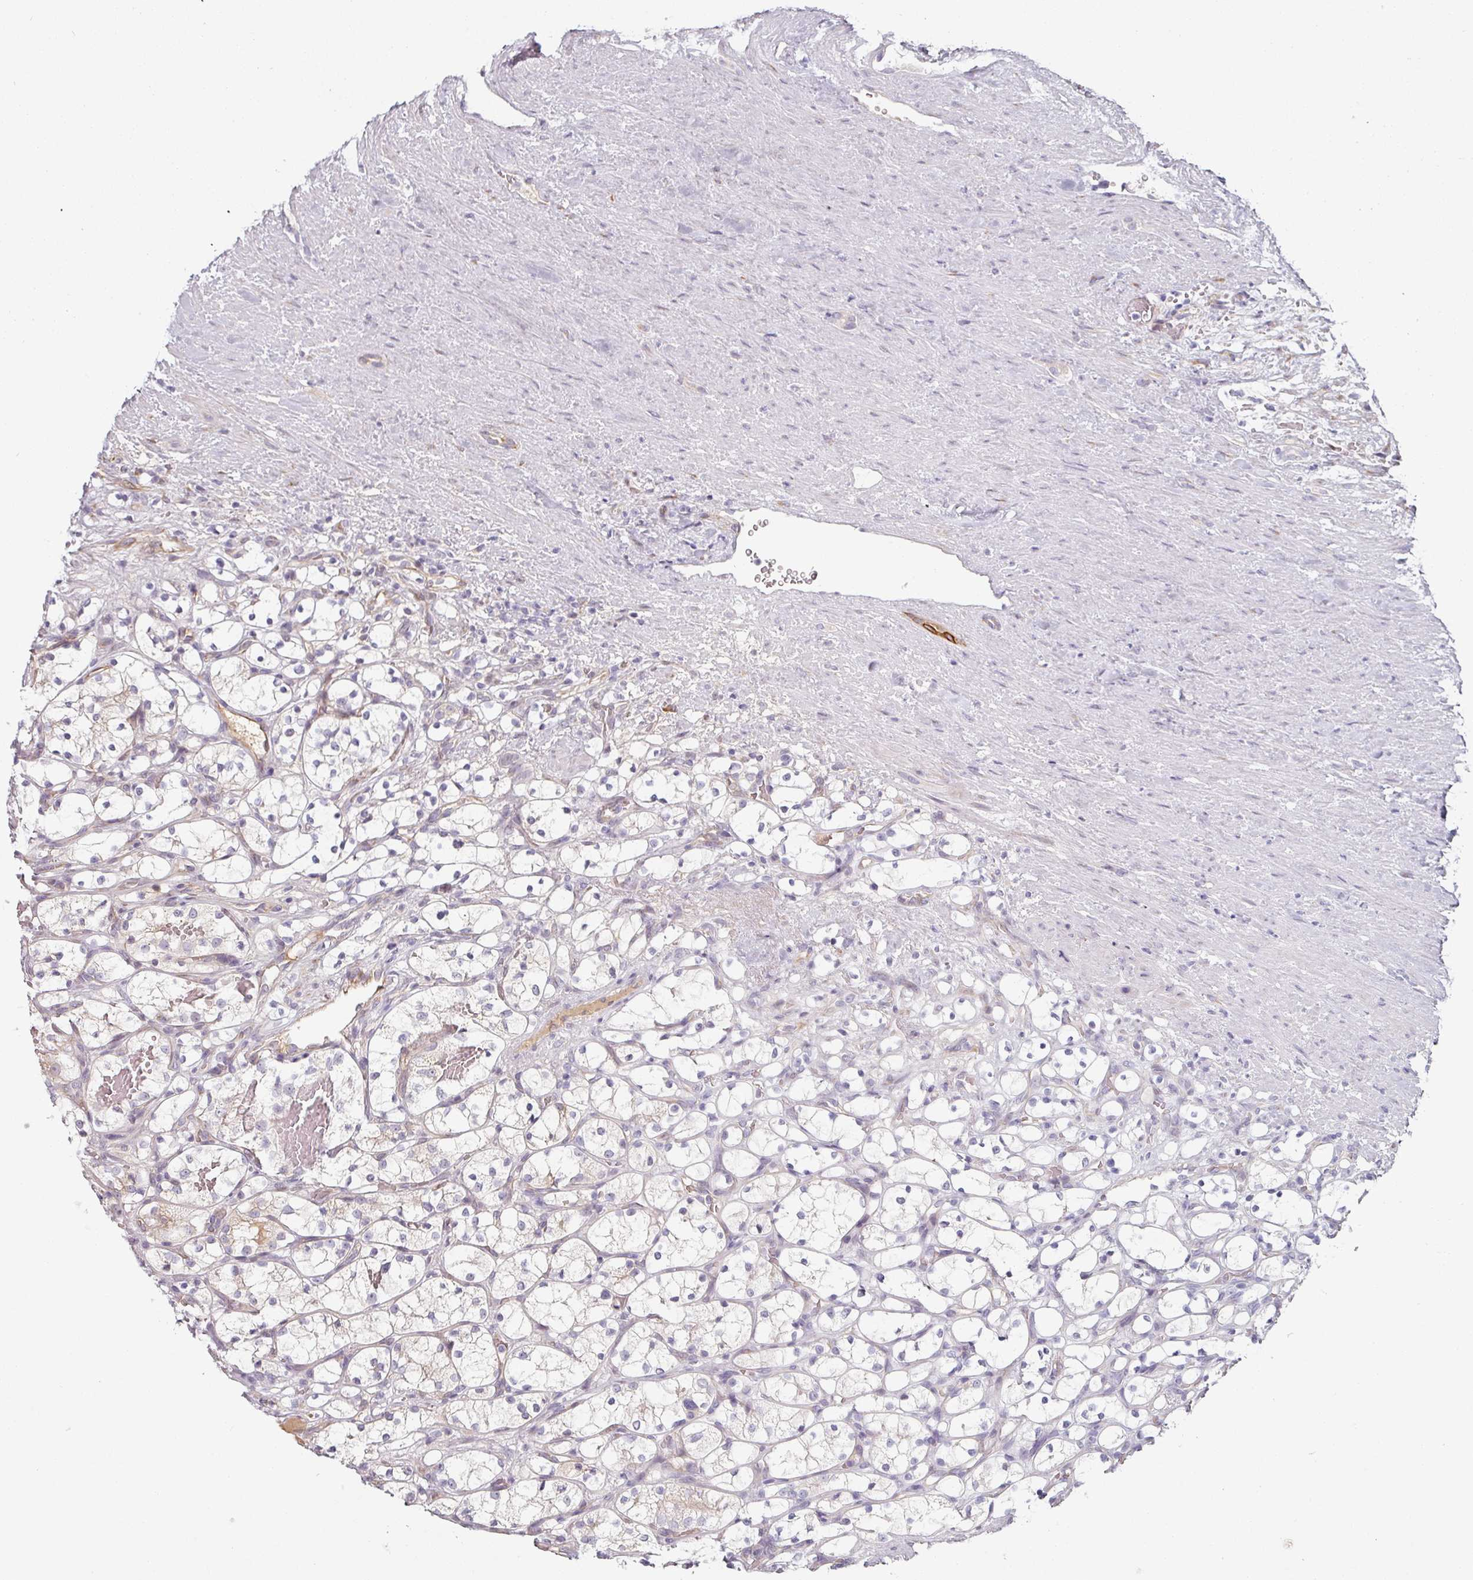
{"staining": {"intensity": "negative", "quantity": "none", "location": "none"}, "tissue": "renal cancer", "cell_type": "Tumor cells", "image_type": "cancer", "snomed": [{"axis": "morphology", "description": "Adenocarcinoma, NOS"}, {"axis": "topography", "description": "Kidney"}], "caption": "High power microscopy image of an immunohistochemistry histopathology image of adenocarcinoma (renal), revealing no significant positivity in tumor cells.", "gene": "CEP78", "patient": {"sex": "female", "age": 69}}